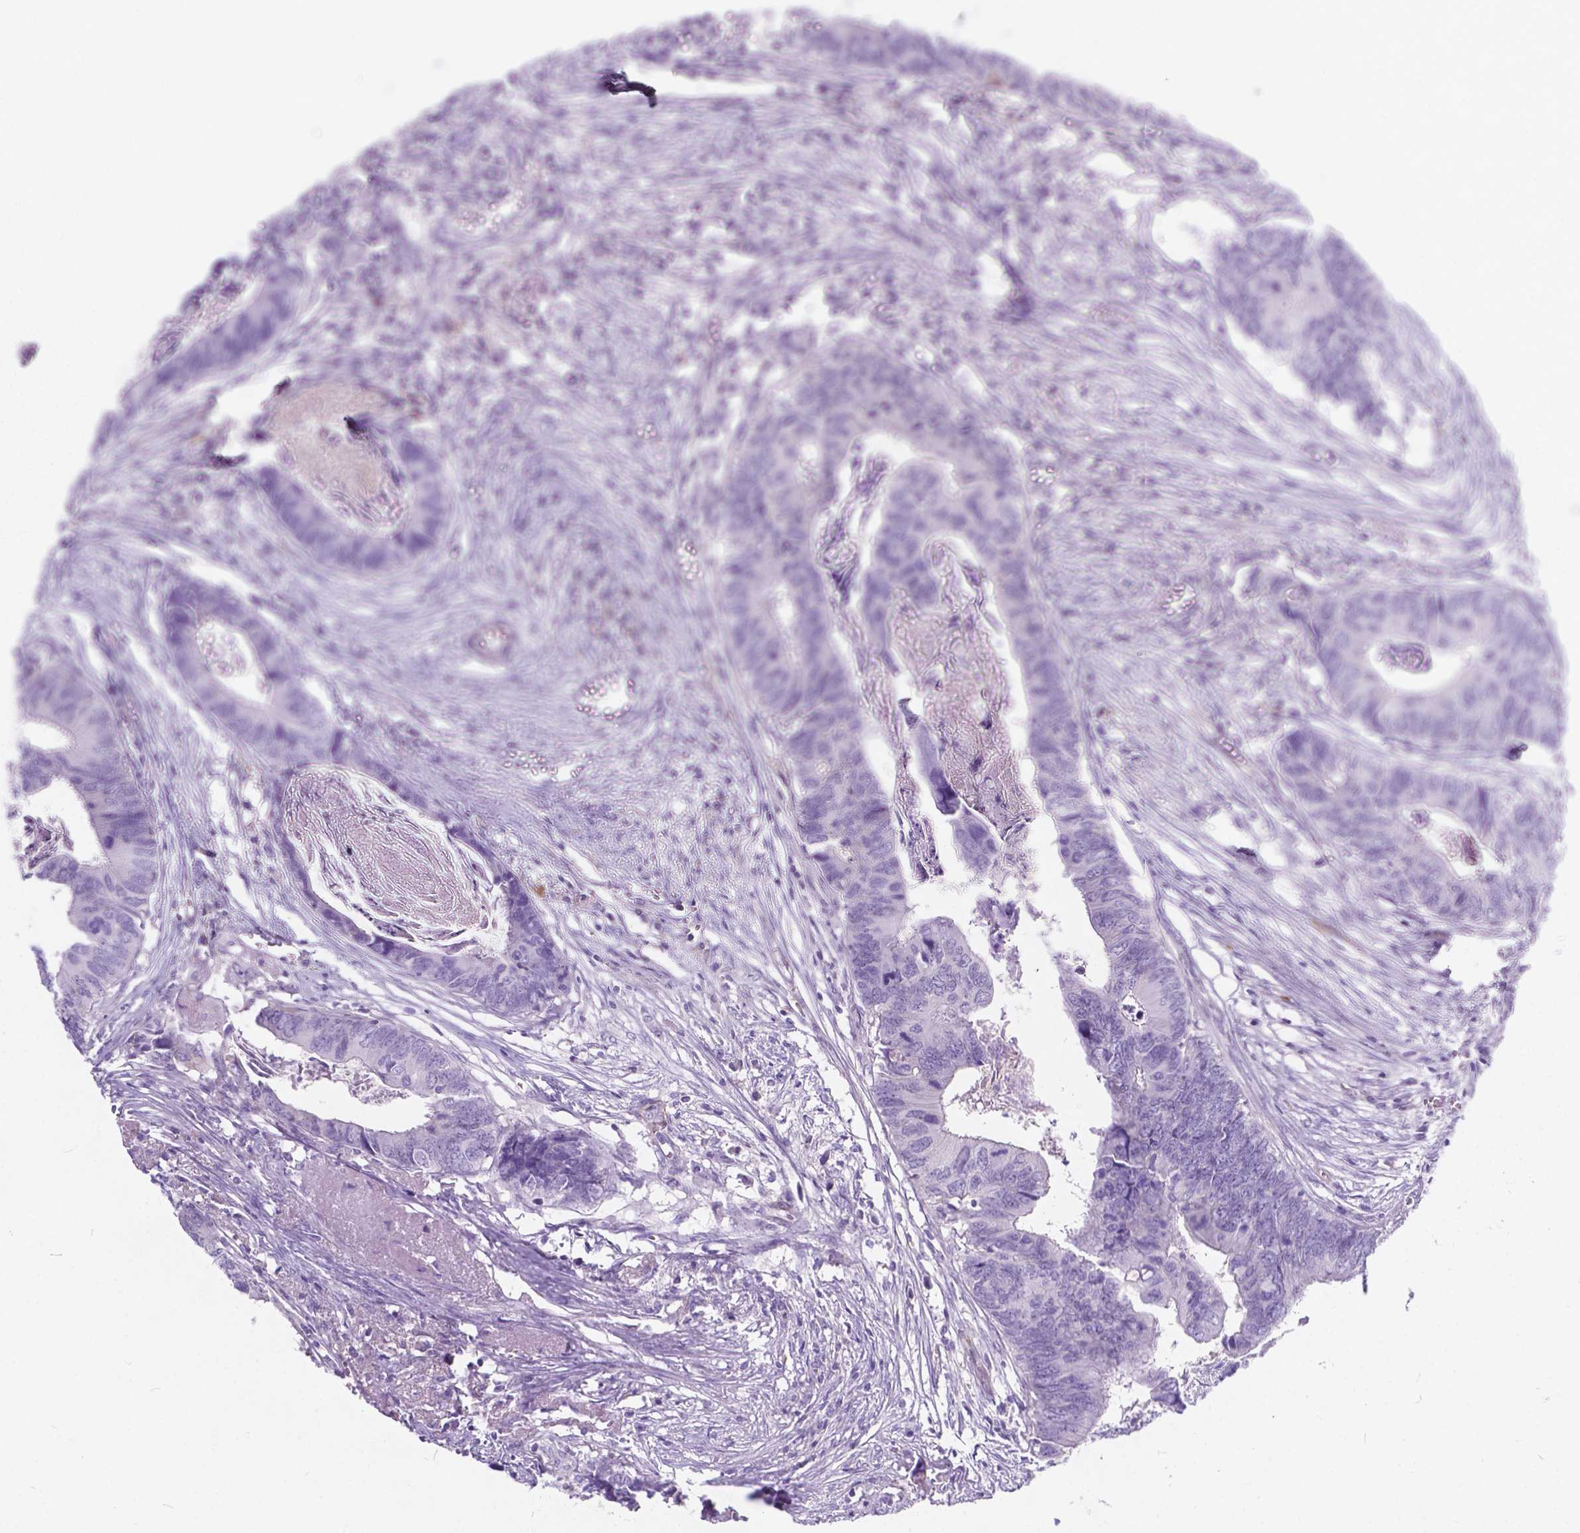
{"staining": {"intensity": "negative", "quantity": "none", "location": "none"}, "tissue": "colorectal cancer", "cell_type": "Tumor cells", "image_type": "cancer", "snomed": [{"axis": "morphology", "description": "Adenocarcinoma, NOS"}, {"axis": "topography", "description": "Colon"}], "caption": "An image of adenocarcinoma (colorectal) stained for a protein reveals no brown staining in tumor cells.", "gene": "KIAA0040", "patient": {"sex": "female", "age": 82}}